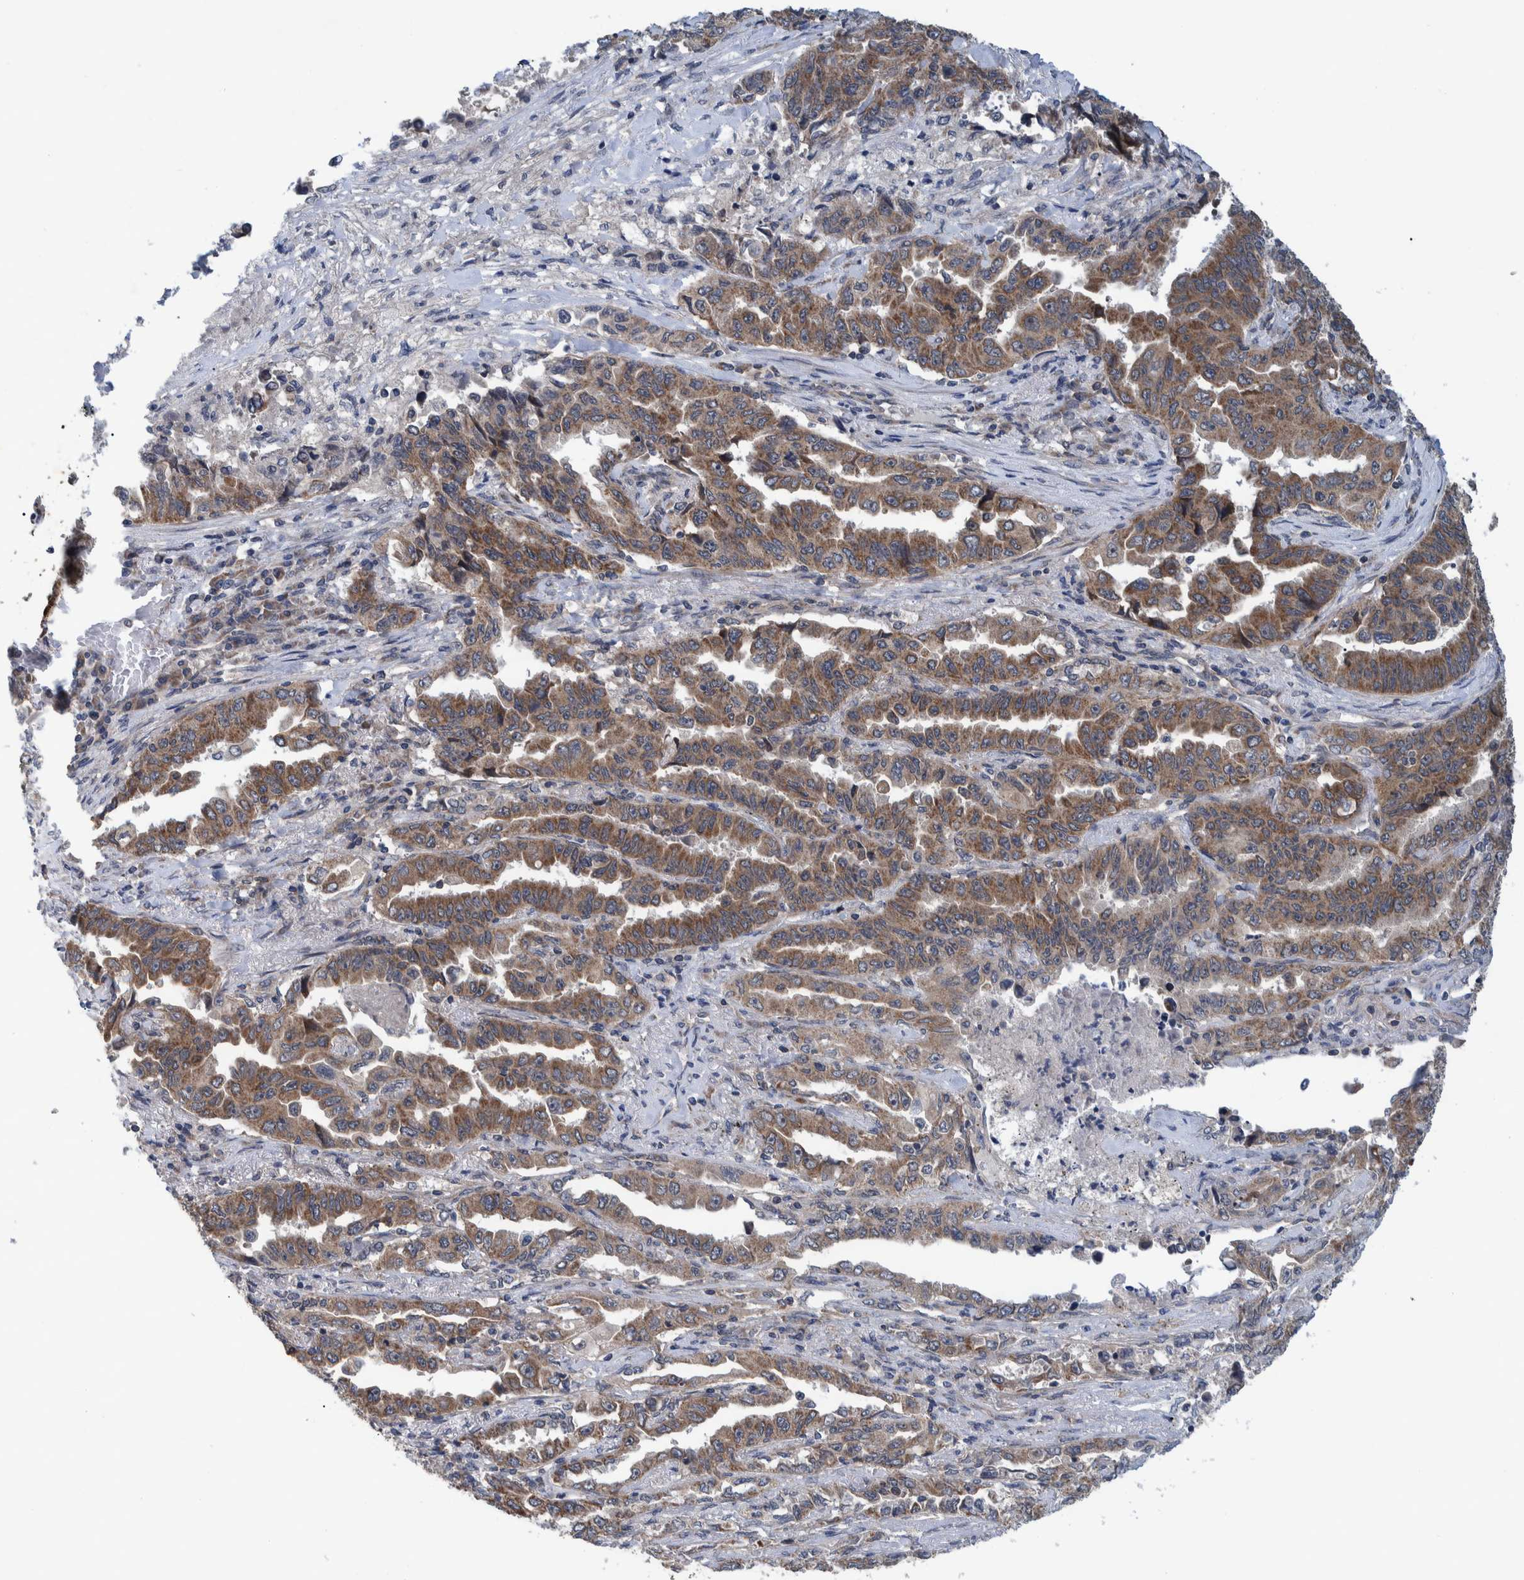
{"staining": {"intensity": "moderate", "quantity": ">75%", "location": "cytoplasmic/membranous"}, "tissue": "lung cancer", "cell_type": "Tumor cells", "image_type": "cancer", "snomed": [{"axis": "morphology", "description": "Adenocarcinoma, NOS"}, {"axis": "topography", "description": "Lung"}], "caption": "The immunohistochemical stain labels moderate cytoplasmic/membranous positivity in tumor cells of lung cancer (adenocarcinoma) tissue. The staining was performed using DAB (3,3'-diaminobenzidine), with brown indicating positive protein expression. Nuclei are stained blue with hematoxylin.", "gene": "MRPS7", "patient": {"sex": "female", "age": 51}}